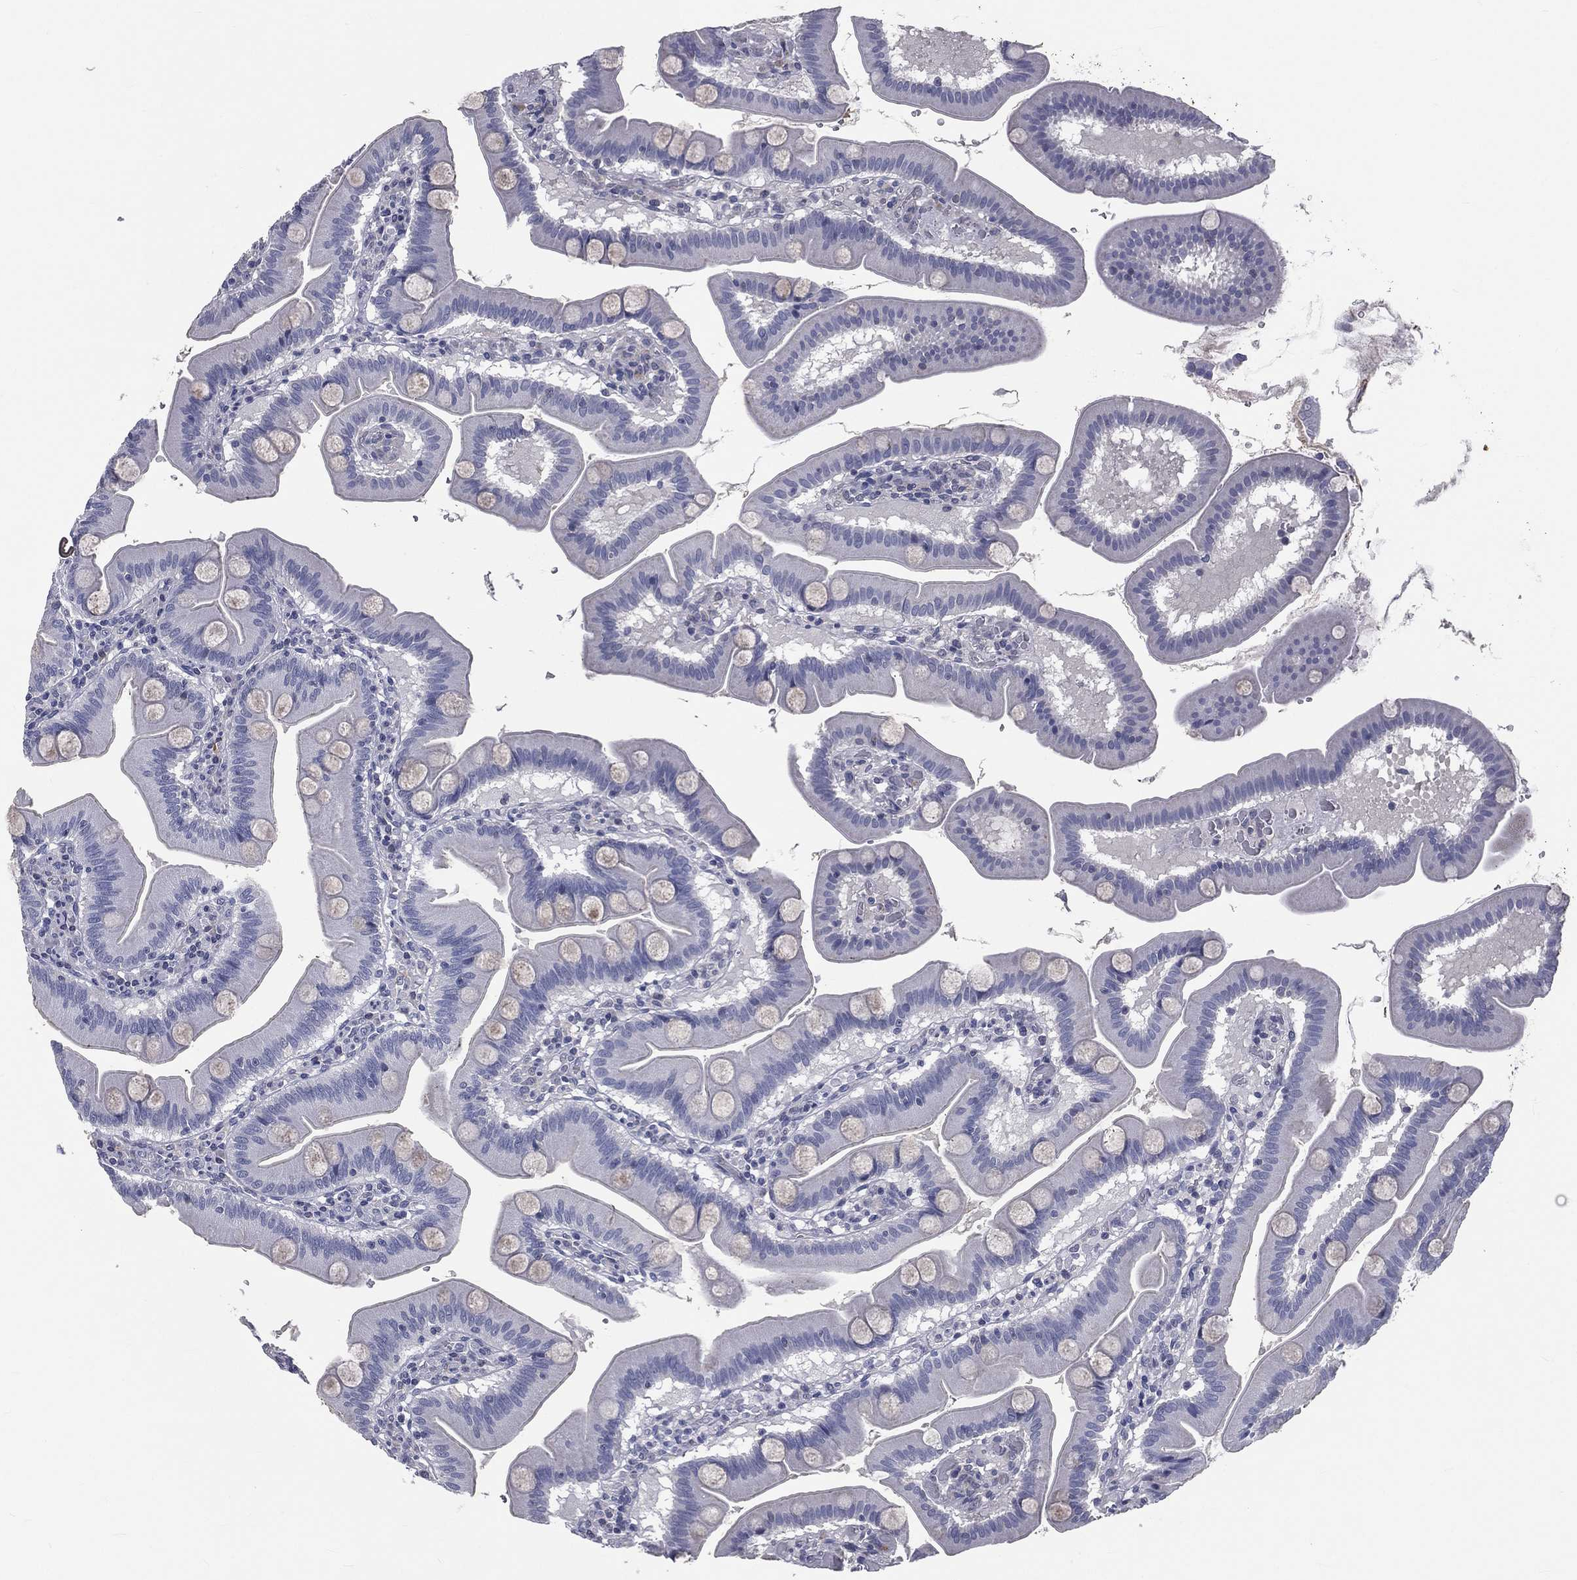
{"staining": {"intensity": "negative", "quantity": "none", "location": "none"}, "tissue": "duodenum", "cell_type": "Glandular cells", "image_type": "normal", "snomed": [{"axis": "morphology", "description": "Normal tissue, NOS"}, {"axis": "topography", "description": "Duodenum"}], "caption": "The image shows no significant expression in glandular cells of duodenum.", "gene": "IFT27", "patient": {"sex": "male", "age": 59}}